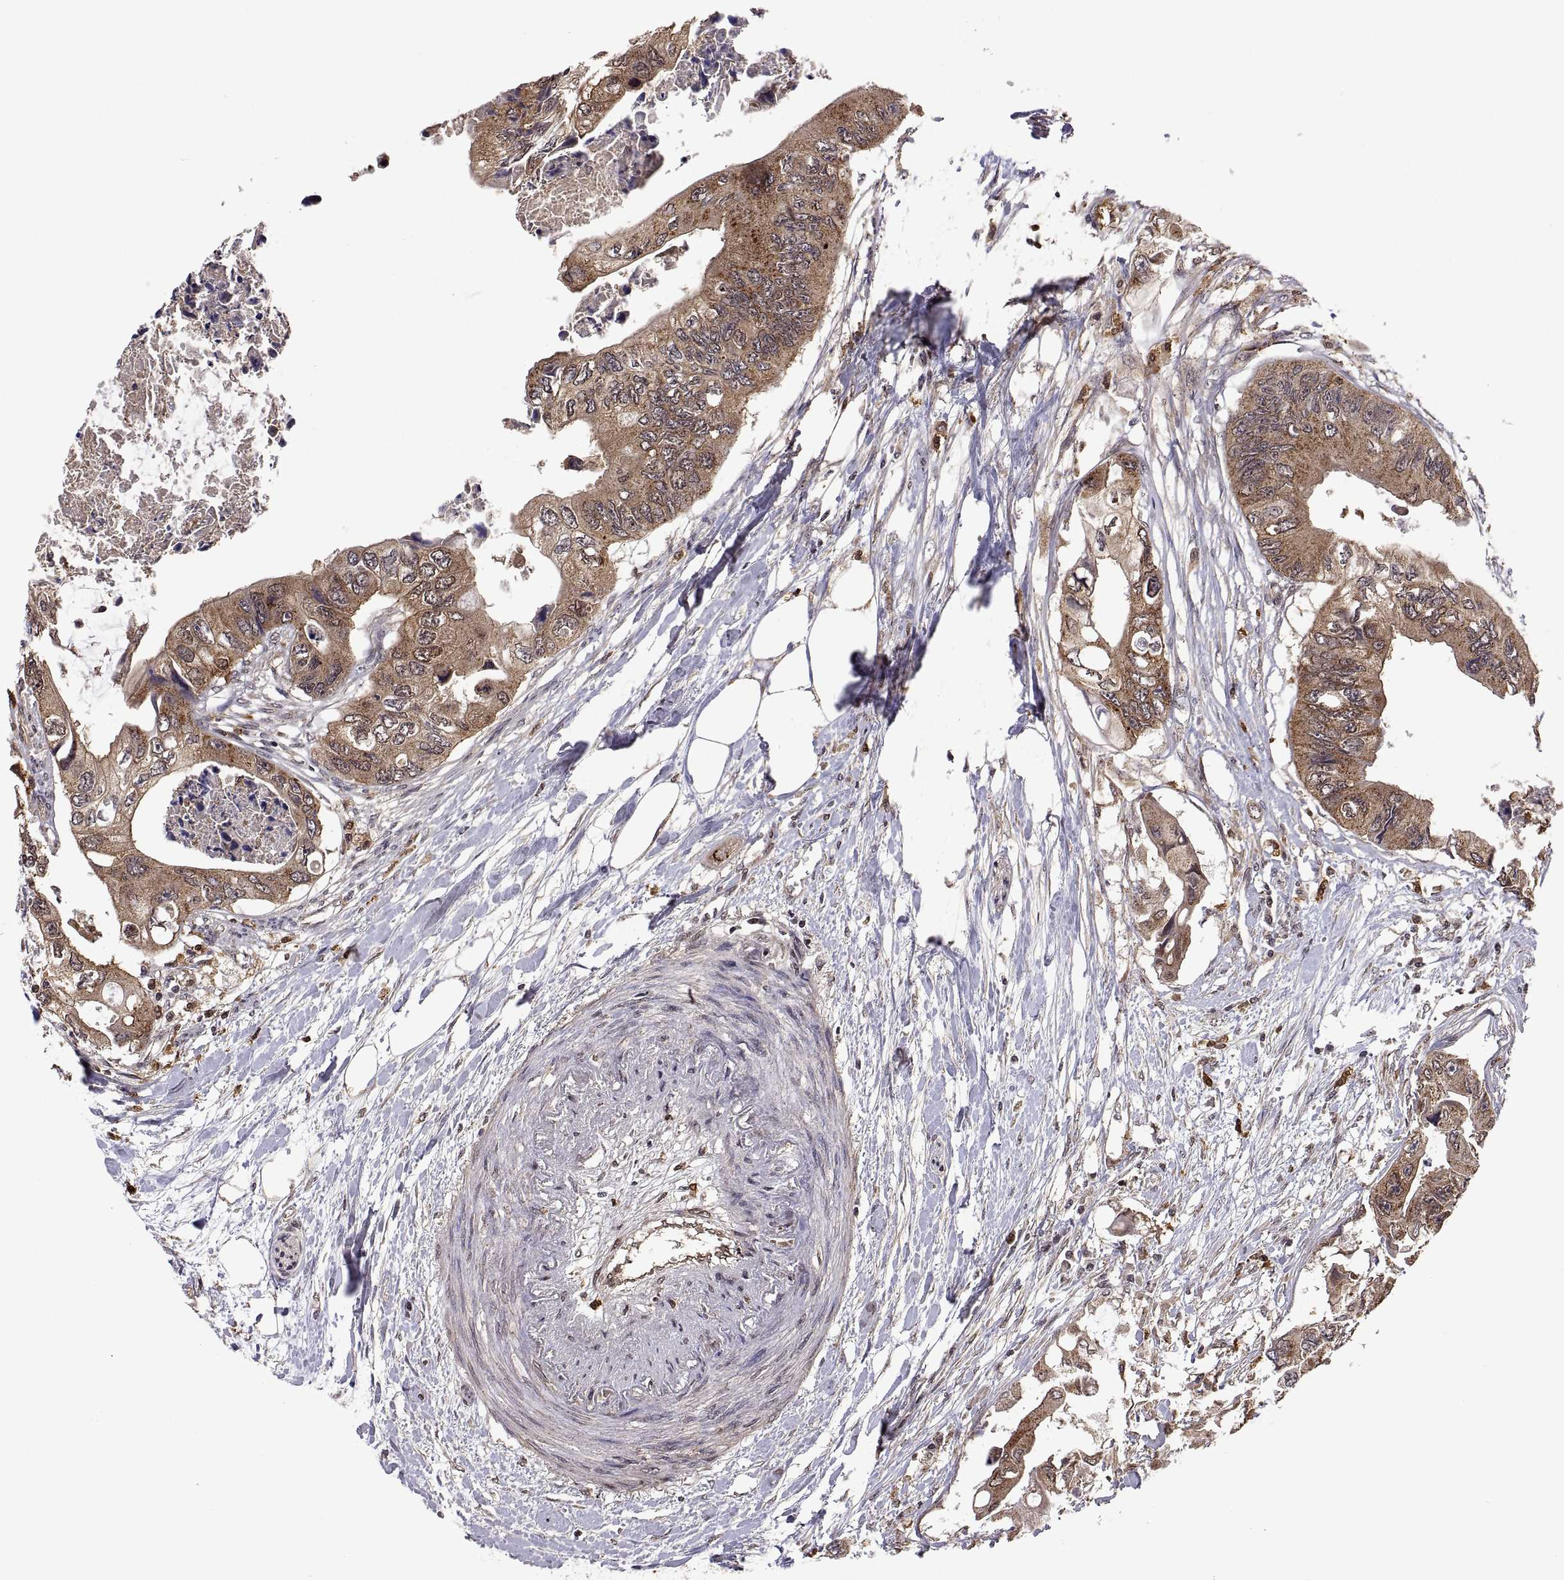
{"staining": {"intensity": "strong", "quantity": ">75%", "location": "cytoplasmic/membranous"}, "tissue": "colorectal cancer", "cell_type": "Tumor cells", "image_type": "cancer", "snomed": [{"axis": "morphology", "description": "Adenocarcinoma, NOS"}, {"axis": "topography", "description": "Rectum"}], "caption": "Immunohistochemical staining of human colorectal adenocarcinoma shows strong cytoplasmic/membranous protein positivity in approximately >75% of tumor cells.", "gene": "ZNRF2", "patient": {"sex": "male", "age": 63}}